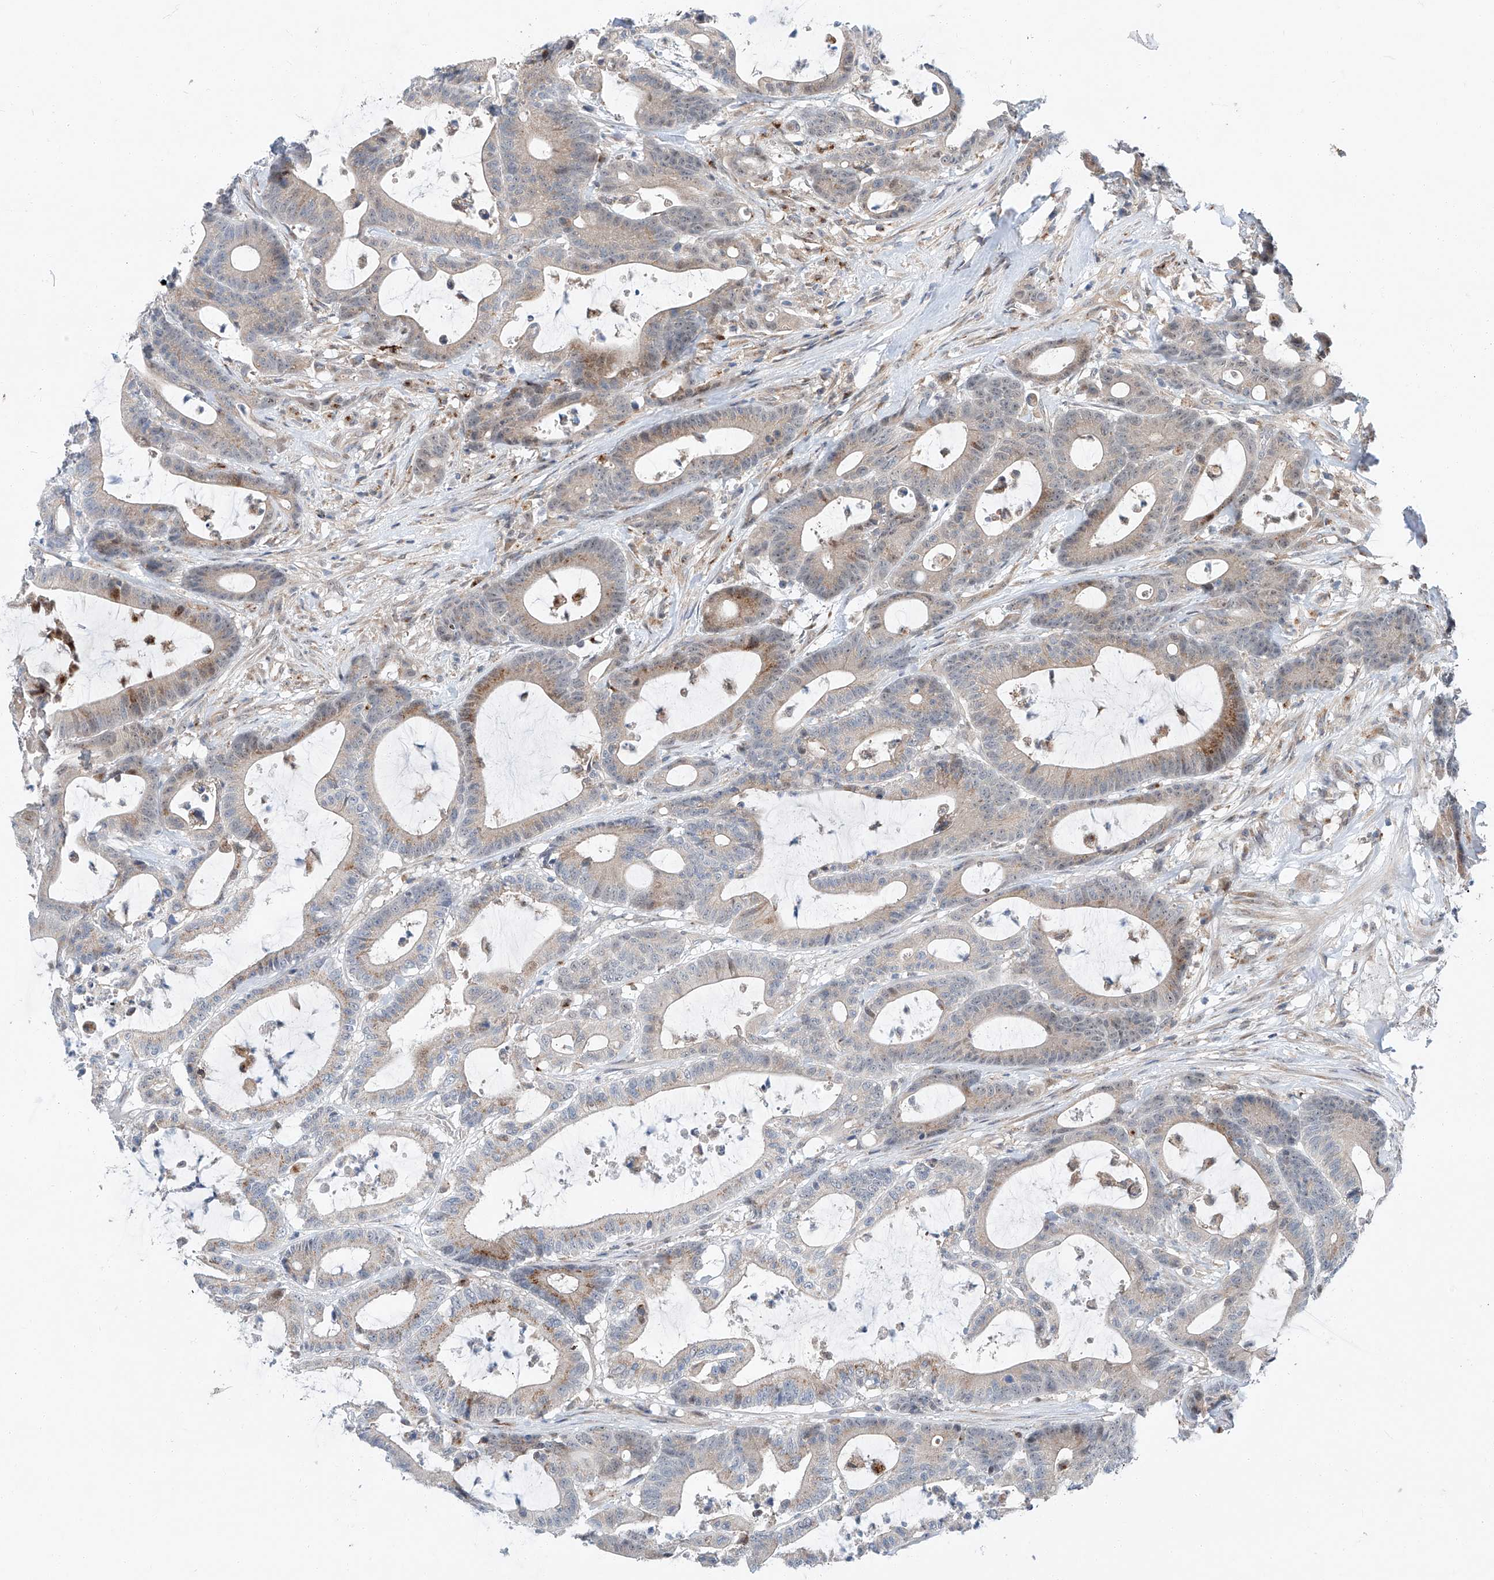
{"staining": {"intensity": "moderate", "quantity": "<25%", "location": "cytoplasmic/membranous"}, "tissue": "colorectal cancer", "cell_type": "Tumor cells", "image_type": "cancer", "snomed": [{"axis": "morphology", "description": "Adenocarcinoma, NOS"}, {"axis": "topography", "description": "Colon"}], "caption": "This histopathology image reveals immunohistochemistry (IHC) staining of colorectal cancer, with low moderate cytoplasmic/membranous staining in about <25% of tumor cells.", "gene": "CLDND1", "patient": {"sex": "female", "age": 84}}